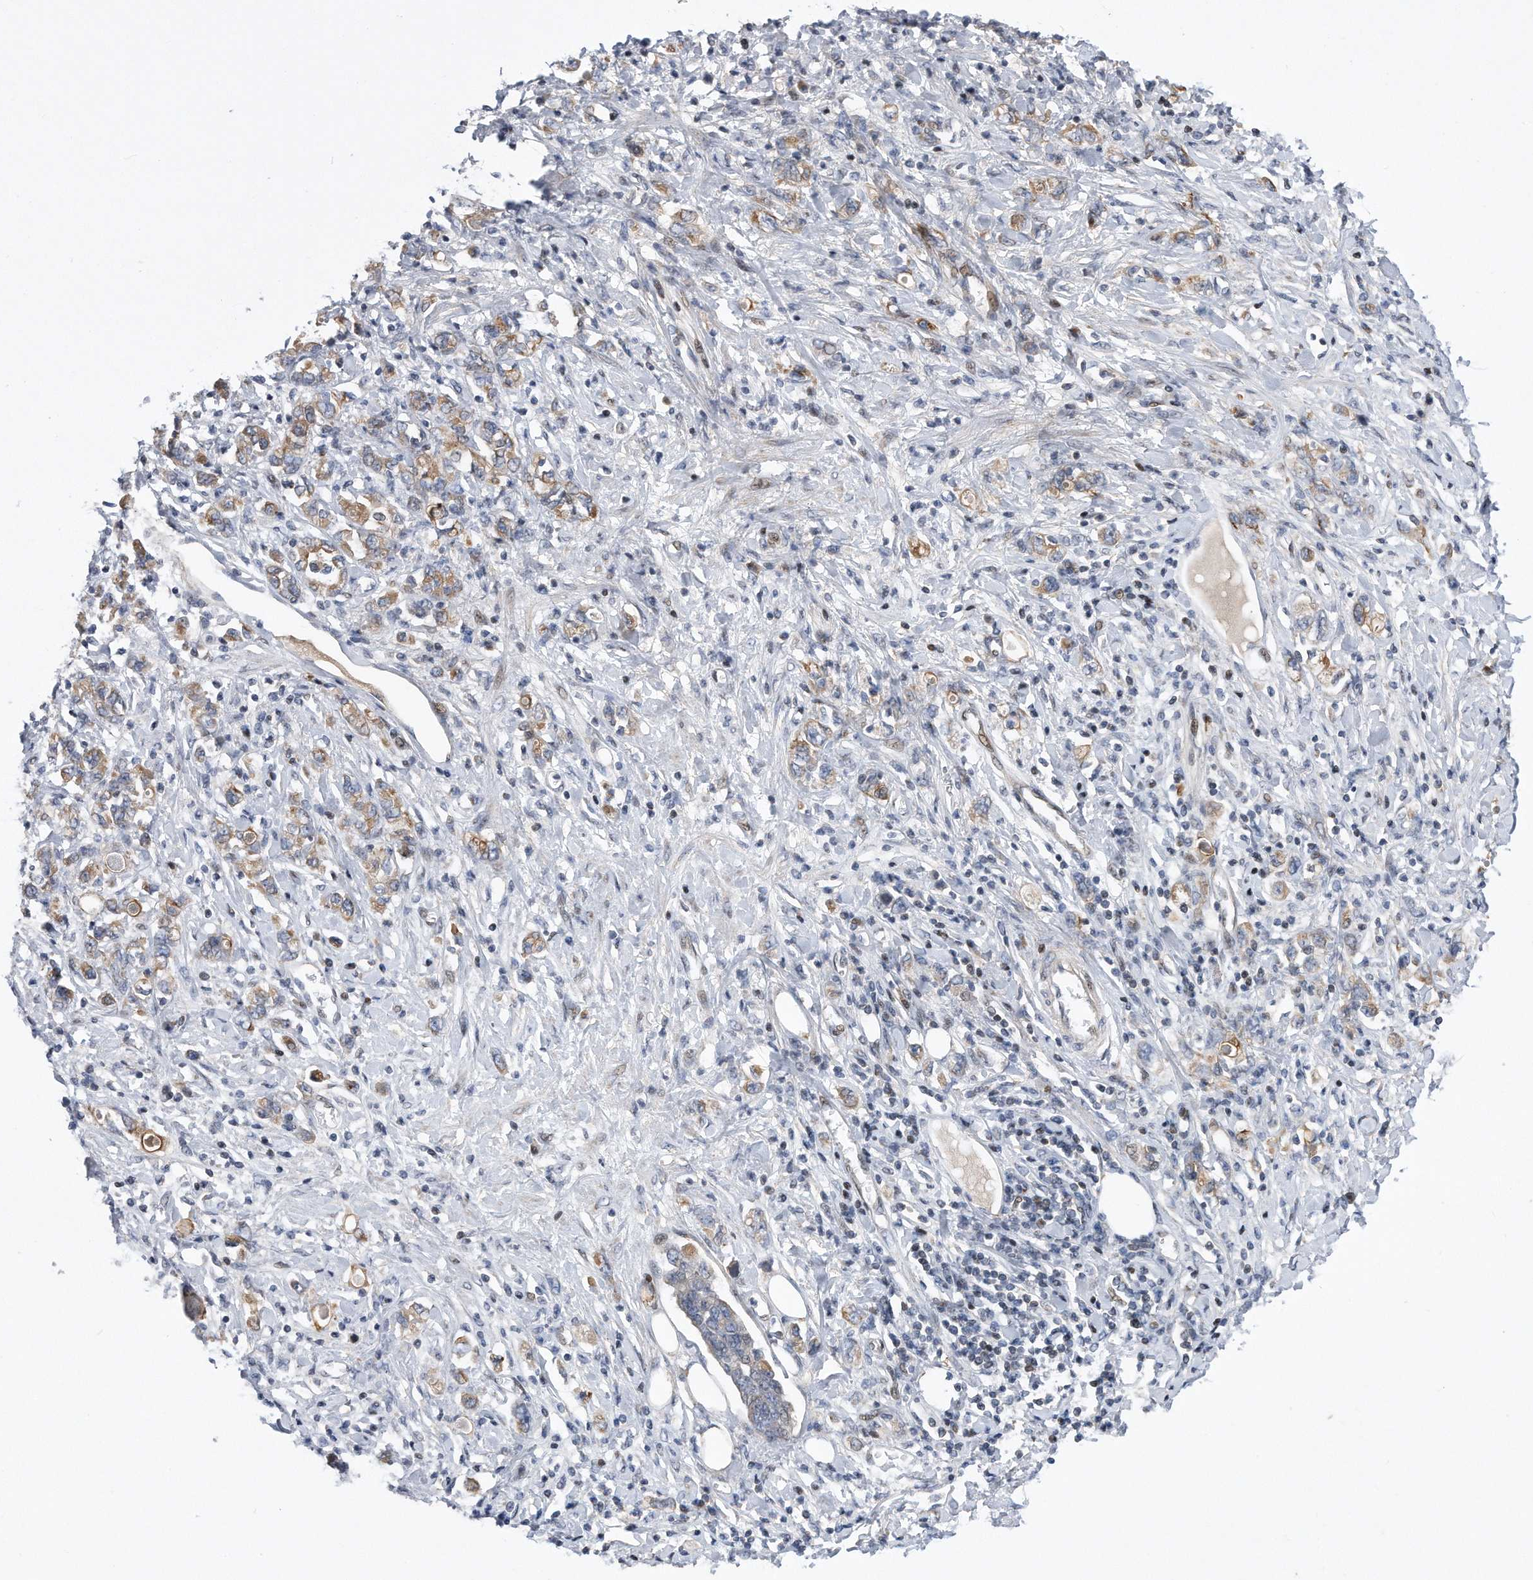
{"staining": {"intensity": "weak", "quantity": "25%-75%", "location": "cytoplasmic/membranous"}, "tissue": "stomach cancer", "cell_type": "Tumor cells", "image_type": "cancer", "snomed": [{"axis": "morphology", "description": "Adenocarcinoma, NOS"}, {"axis": "topography", "description": "Stomach"}], "caption": "DAB immunohistochemical staining of stomach cancer demonstrates weak cytoplasmic/membranous protein positivity in about 25%-75% of tumor cells. Nuclei are stained in blue.", "gene": "CDH12", "patient": {"sex": "female", "age": 76}}